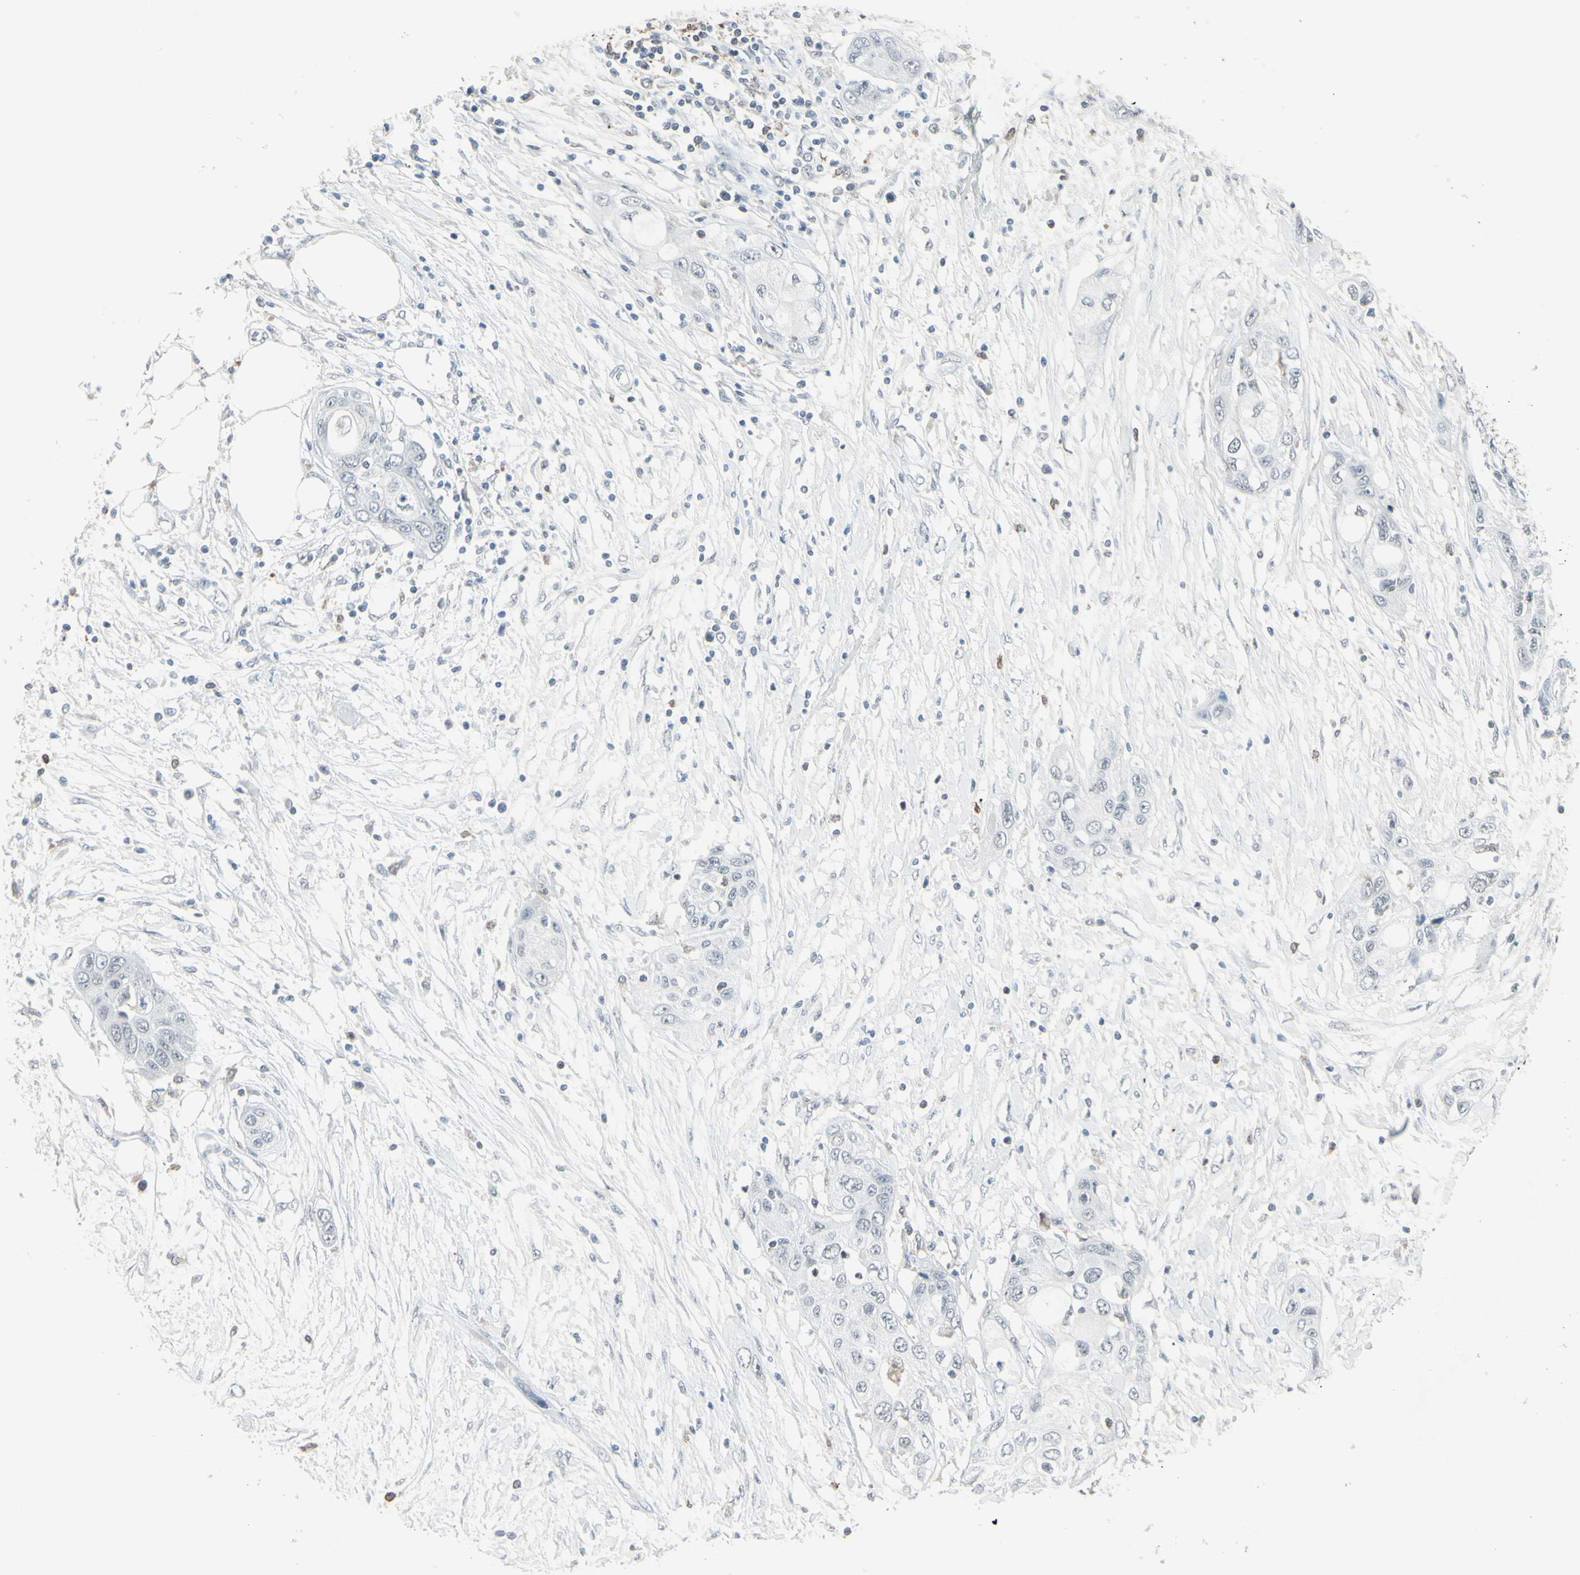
{"staining": {"intensity": "negative", "quantity": "none", "location": "none"}, "tissue": "pancreatic cancer", "cell_type": "Tumor cells", "image_type": "cancer", "snomed": [{"axis": "morphology", "description": "Adenocarcinoma, NOS"}, {"axis": "topography", "description": "Pancreas"}], "caption": "Immunohistochemical staining of human adenocarcinoma (pancreatic) exhibits no significant positivity in tumor cells.", "gene": "SAMSN1", "patient": {"sex": "female", "age": 70}}